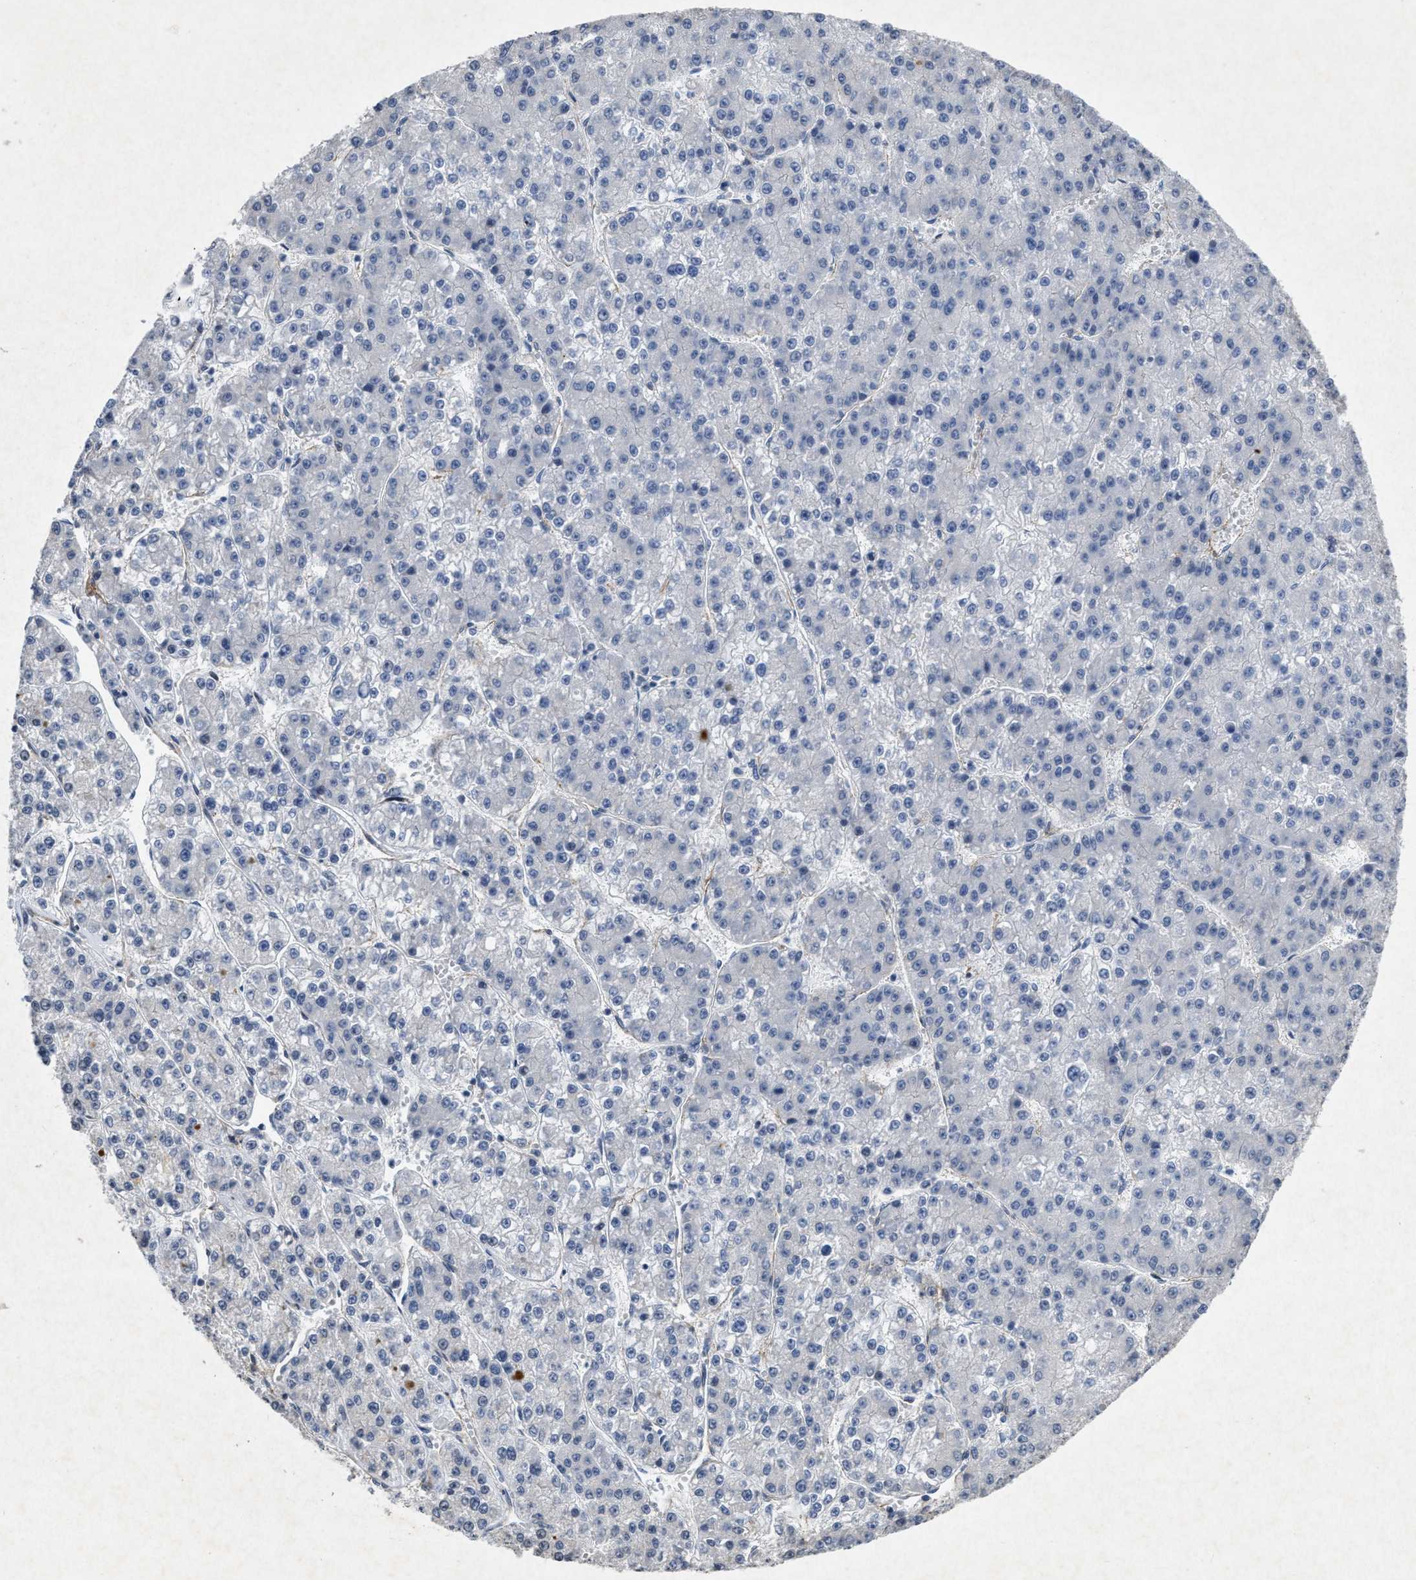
{"staining": {"intensity": "negative", "quantity": "none", "location": "none"}, "tissue": "liver cancer", "cell_type": "Tumor cells", "image_type": "cancer", "snomed": [{"axis": "morphology", "description": "Carcinoma, Hepatocellular, NOS"}, {"axis": "topography", "description": "Liver"}], "caption": "This photomicrograph is of liver cancer (hepatocellular carcinoma) stained with IHC to label a protein in brown with the nuclei are counter-stained blue. There is no positivity in tumor cells. Brightfield microscopy of IHC stained with DAB (3,3'-diaminobenzidine) (brown) and hematoxylin (blue), captured at high magnification.", "gene": "PDGFRA", "patient": {"sex": "female", "age": 73}}